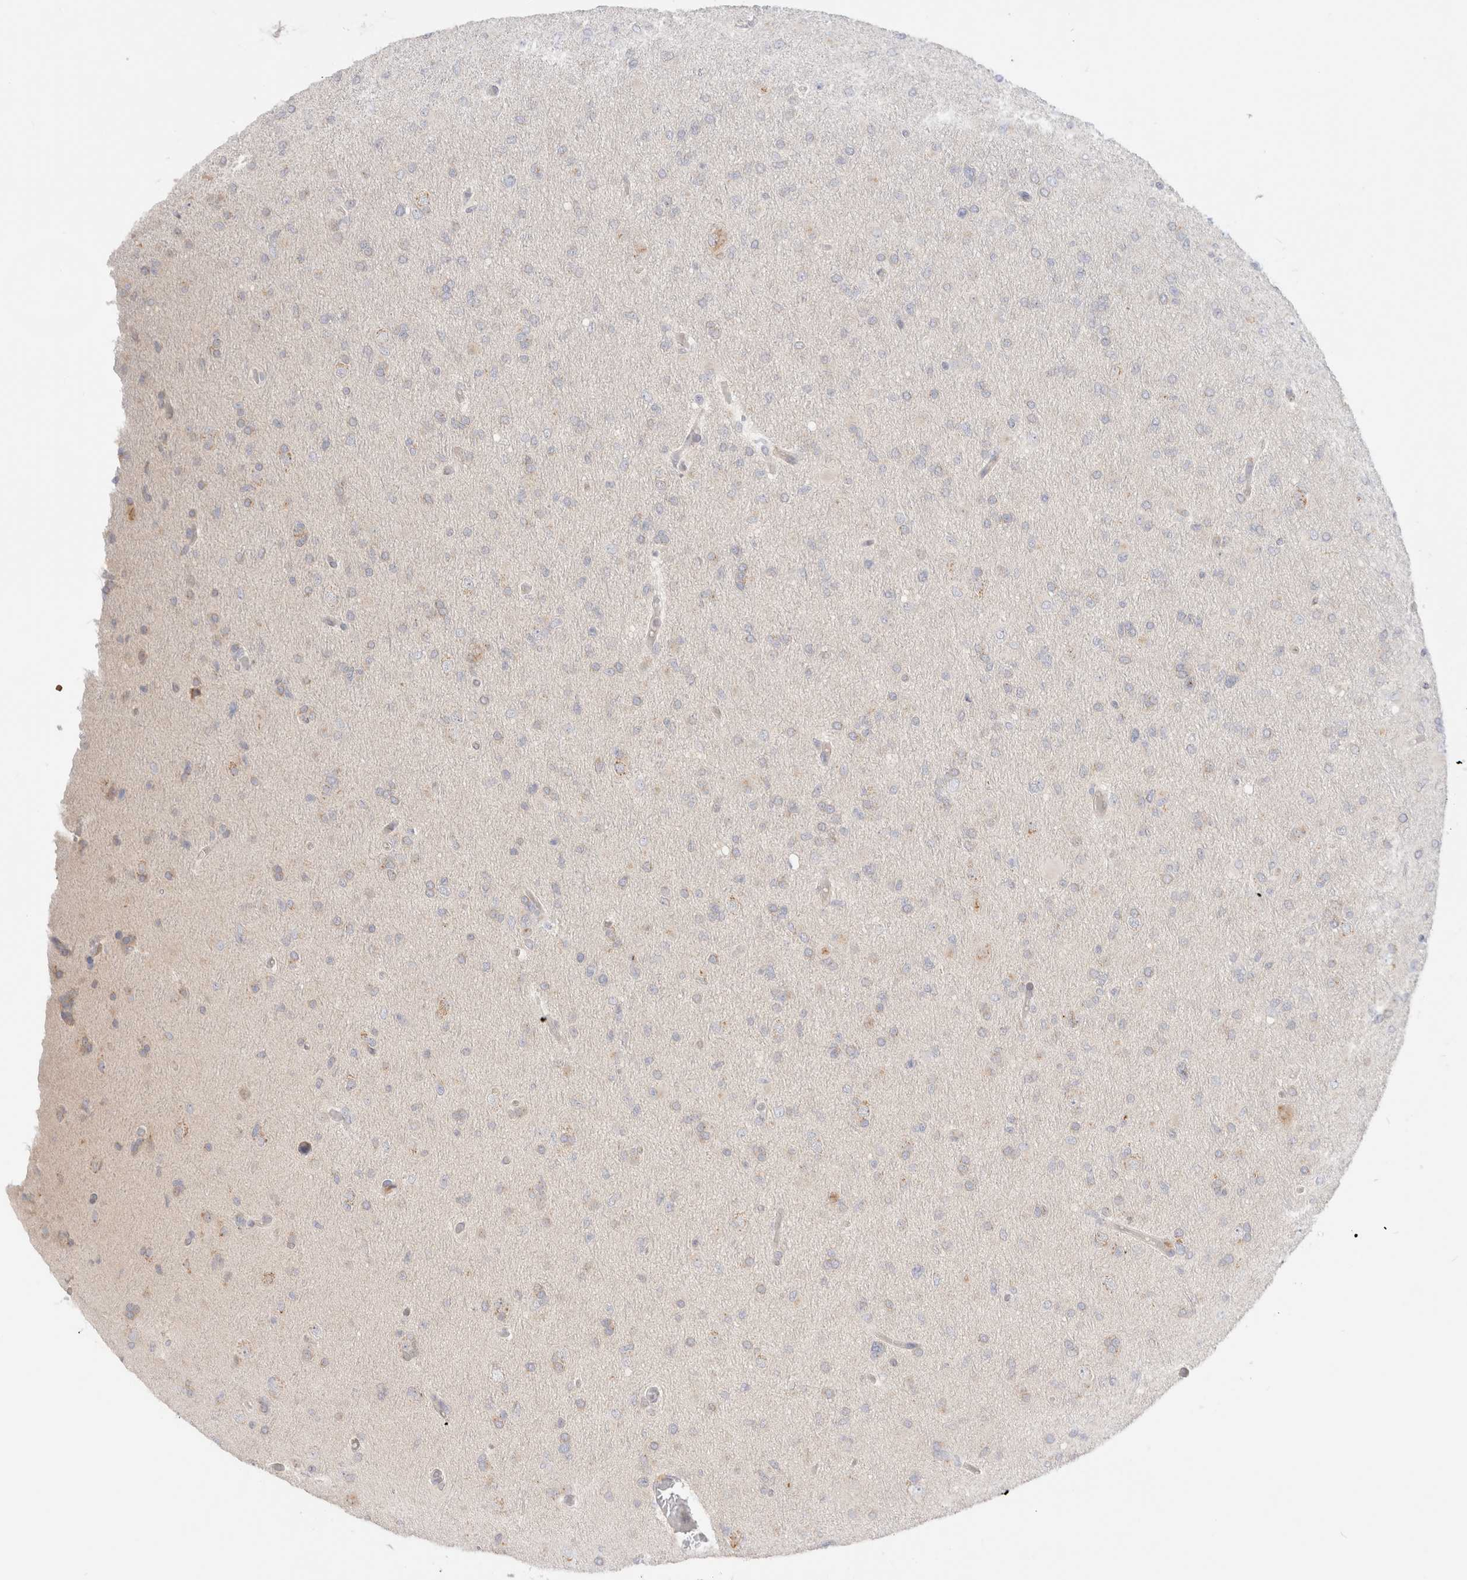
{"staining": {"intensity": "weak", "quantity": "<25%", "location": "cytoplasmic/membranous"}, "tissue": "glioma", "cell_type": "Tumor cells", "image_type": "cancer", "snomed": [{"axis": "morphology", "description": "Glioma, malignant, High grade"}, {"axis": "topography", "description": "Cerebral cortex"}], "caption": "High power microscopy micrograph of an immunohistochemistry (IHC) image of malignant glioma (high-grade), revealing no significant positivity in tumor cells. (DAB (3,3'-diaminobenzidine) immunohistochemistry (IHC) visualized using brightfield microscopy, high magnification).", "gene": "EFCAB13", "patient": {"sex": "female", "age": 36}}